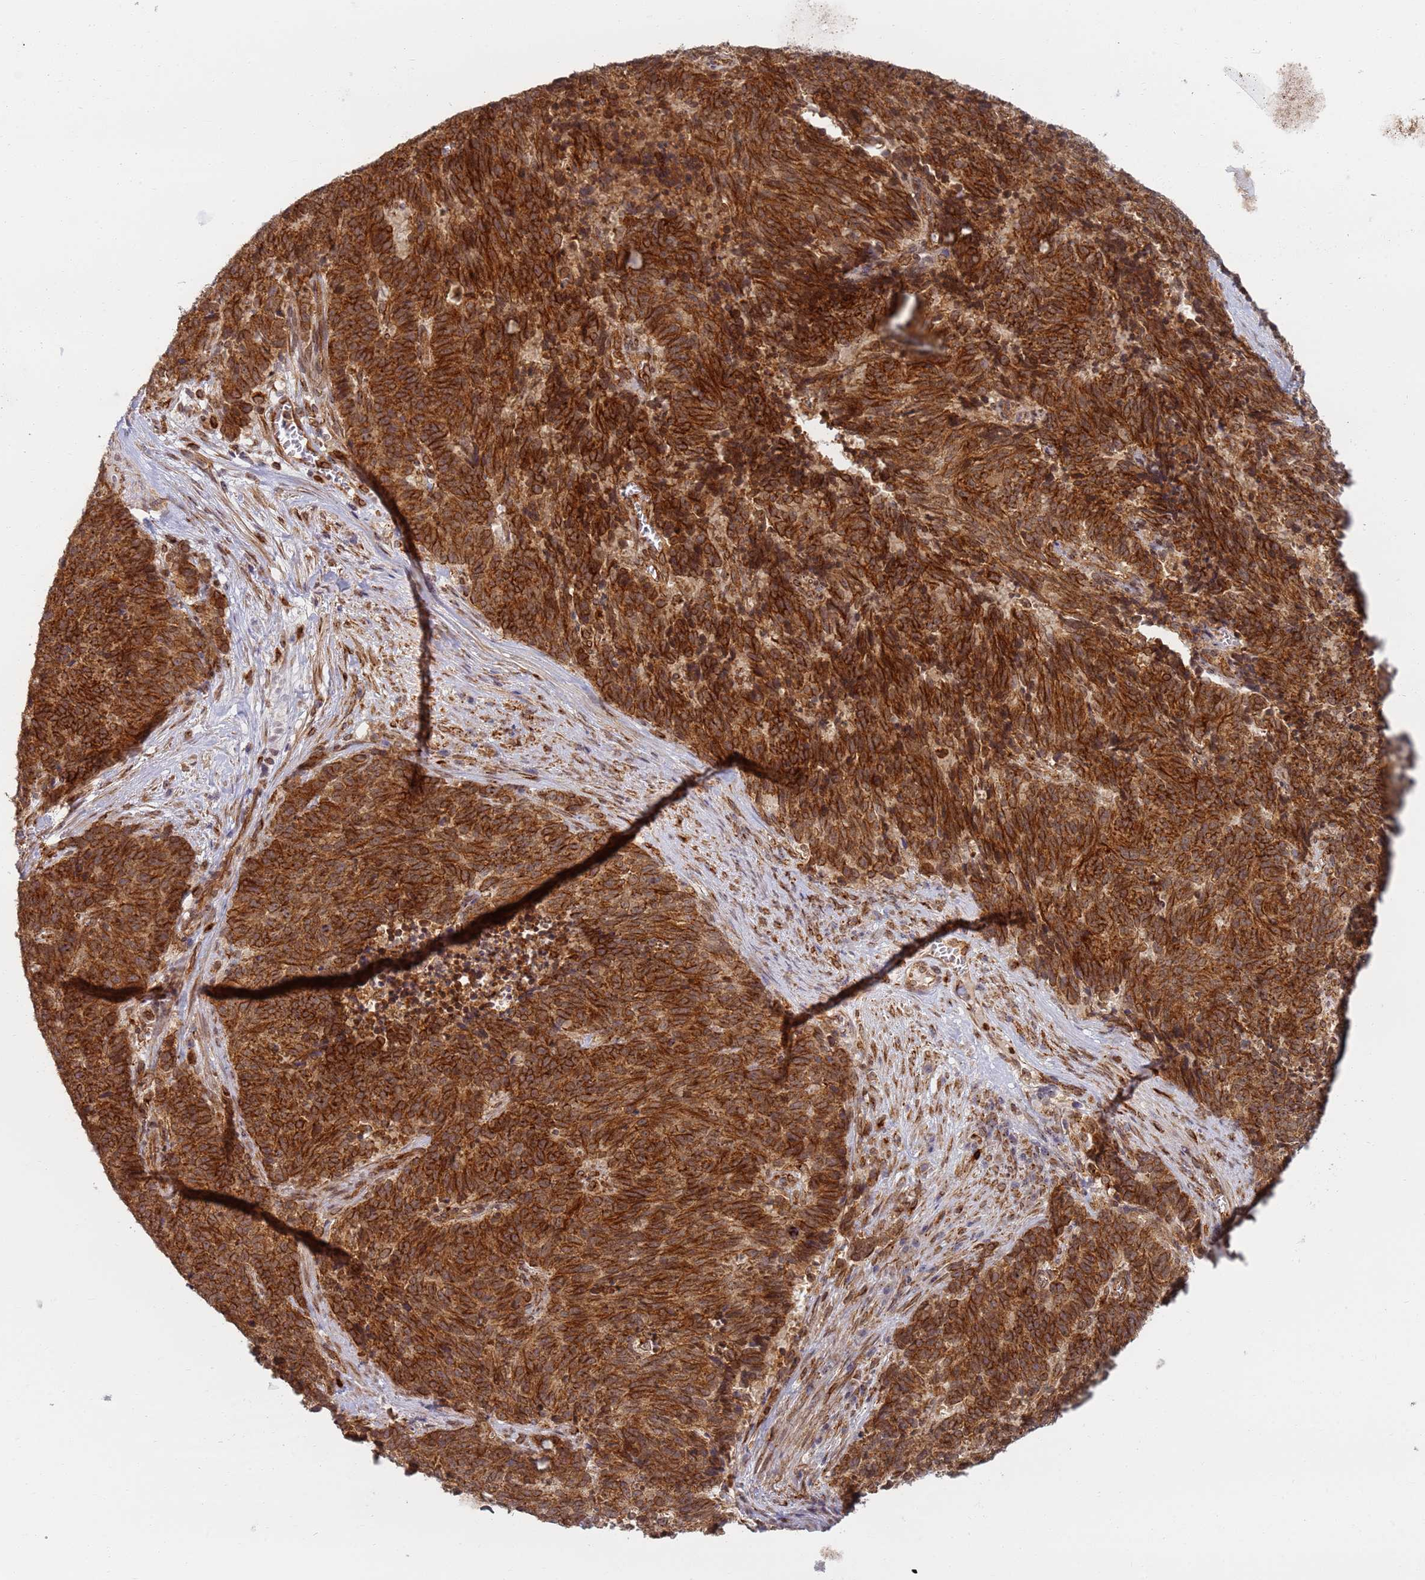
{"staining": {"intensity": "strong", "quantity": ">75%", "location": "cytoplasmic/membranous"}, "tissue": "cervical cancer", "cell_type": "Tumor cells", "image_type": "cancer", "snomed": [{"axis": "morphology", "description": "Squamous cell carcinoma, NOS"}, {"axis": "topography", "description": "Cervix"}], "caption": "Immunohistochemistry micrograph of neoplastic tissue: human cervical squamous cell carcinoma stained using immunohistochemistry displays high levels of strong protein expression localized specifically in the cytoplasmic/membranous of tumor cells, appearing as a cytoplasmic/membranous brown color.", "gene": "CEP170", "patient": {"sex": "female", "age": 29}}